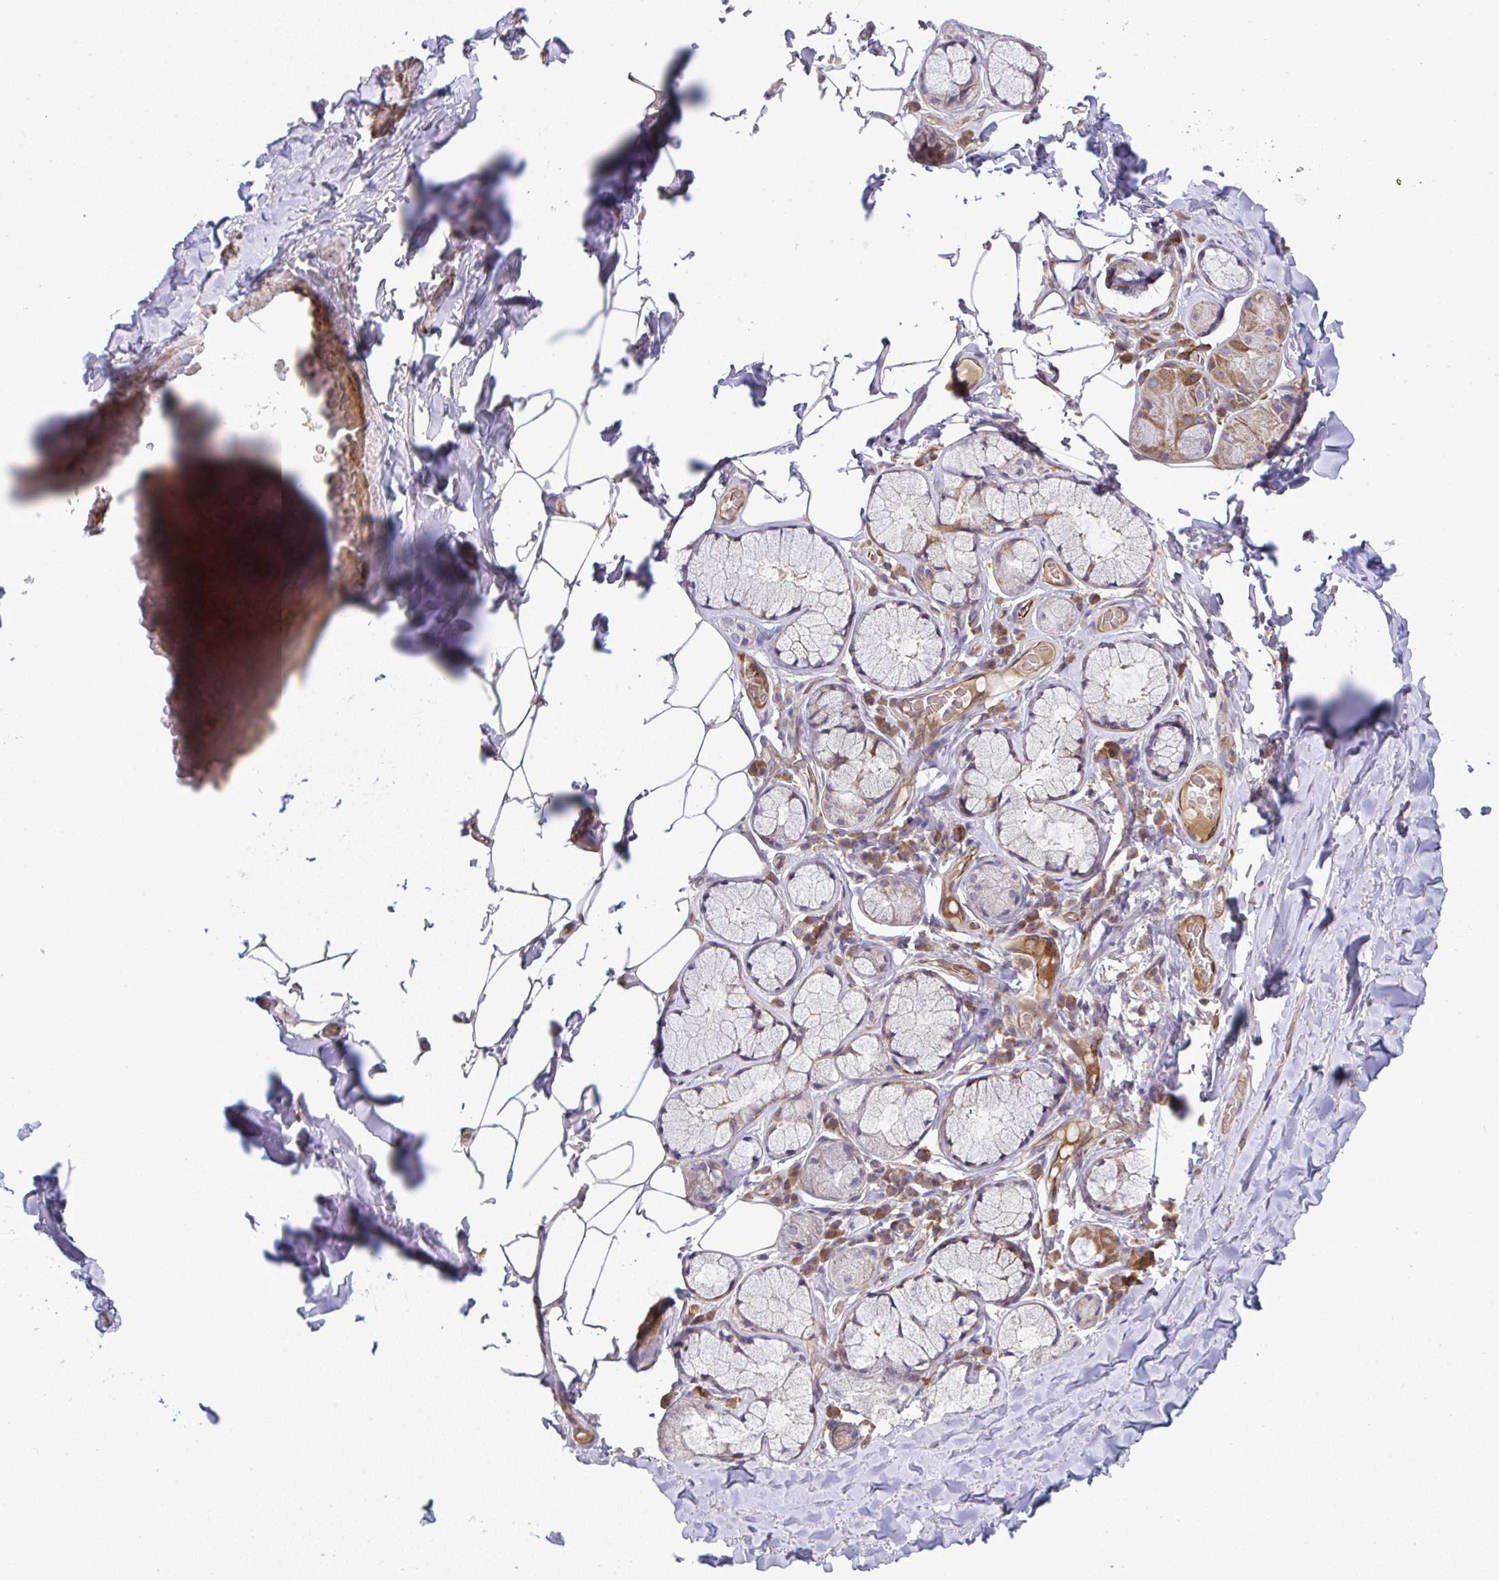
{"staining": {"intensity": "negative", "quantity": "none", "location": "none"}, "tissue": "adipose tissue", "cell_type": "Adipocytes", "image_type": "normal", "snomed": [{"axis": "morphology", "description": "Normal tissue, NOS"}, {"axis": "topography", "description": "Cartilage tissue"}, {"axis": "topography", "description": "Bronchus"}, {"axis": "topography", "description": "Peripheral nerve tissue"}], "caption": "Immunohistochemistry (IHC) histopathology image of benign adipose tissue stained for a protein (brown), which reveals no expression in adipocytes.", "gene": "GRID2", "patient": {"sex": "male", "age": 67}}